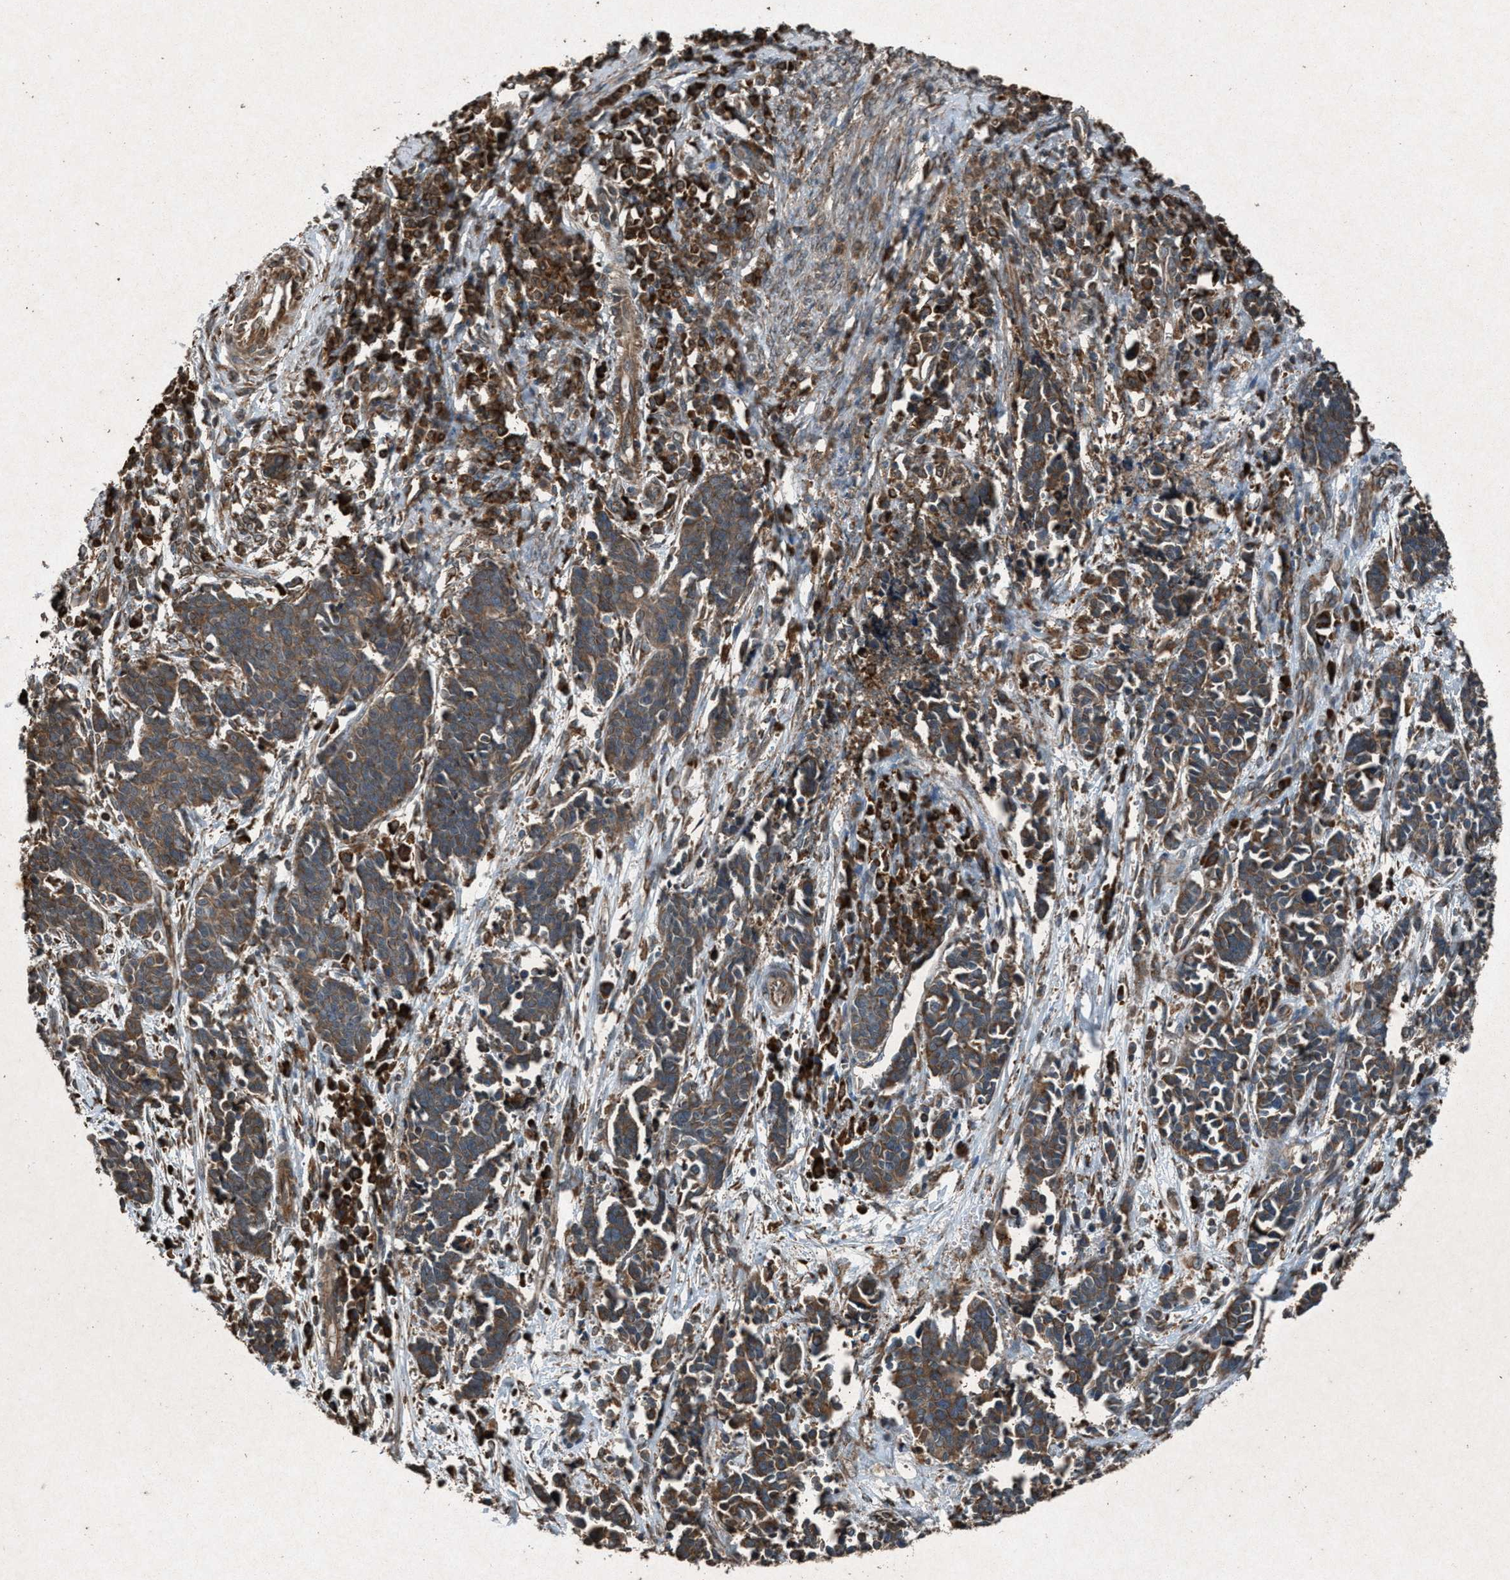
{"staining": {"intensity": "moderate", "quantity": ">75%", "location": "cytoplasmic/membranous"}, "tissue": "cervical cancer", "cell_type": "Tumor cells", "image_type": "cancer", "snomed": [{"axis": "morphology", "description": "Squamous cell carcinoma, NOS"}, {"axis": "topography", "description": "Cervix"}], "caption": "An immunohistochemistry (IHC) photomicrograph of tumor tissue is shown. Protein staining in brown labels moderate cytoplasmic/membranous positivity in cervical squamous cell carcinoma within tumor cells.", "gene": "CALR", "patient": {"sex": "female", "age": 35}}